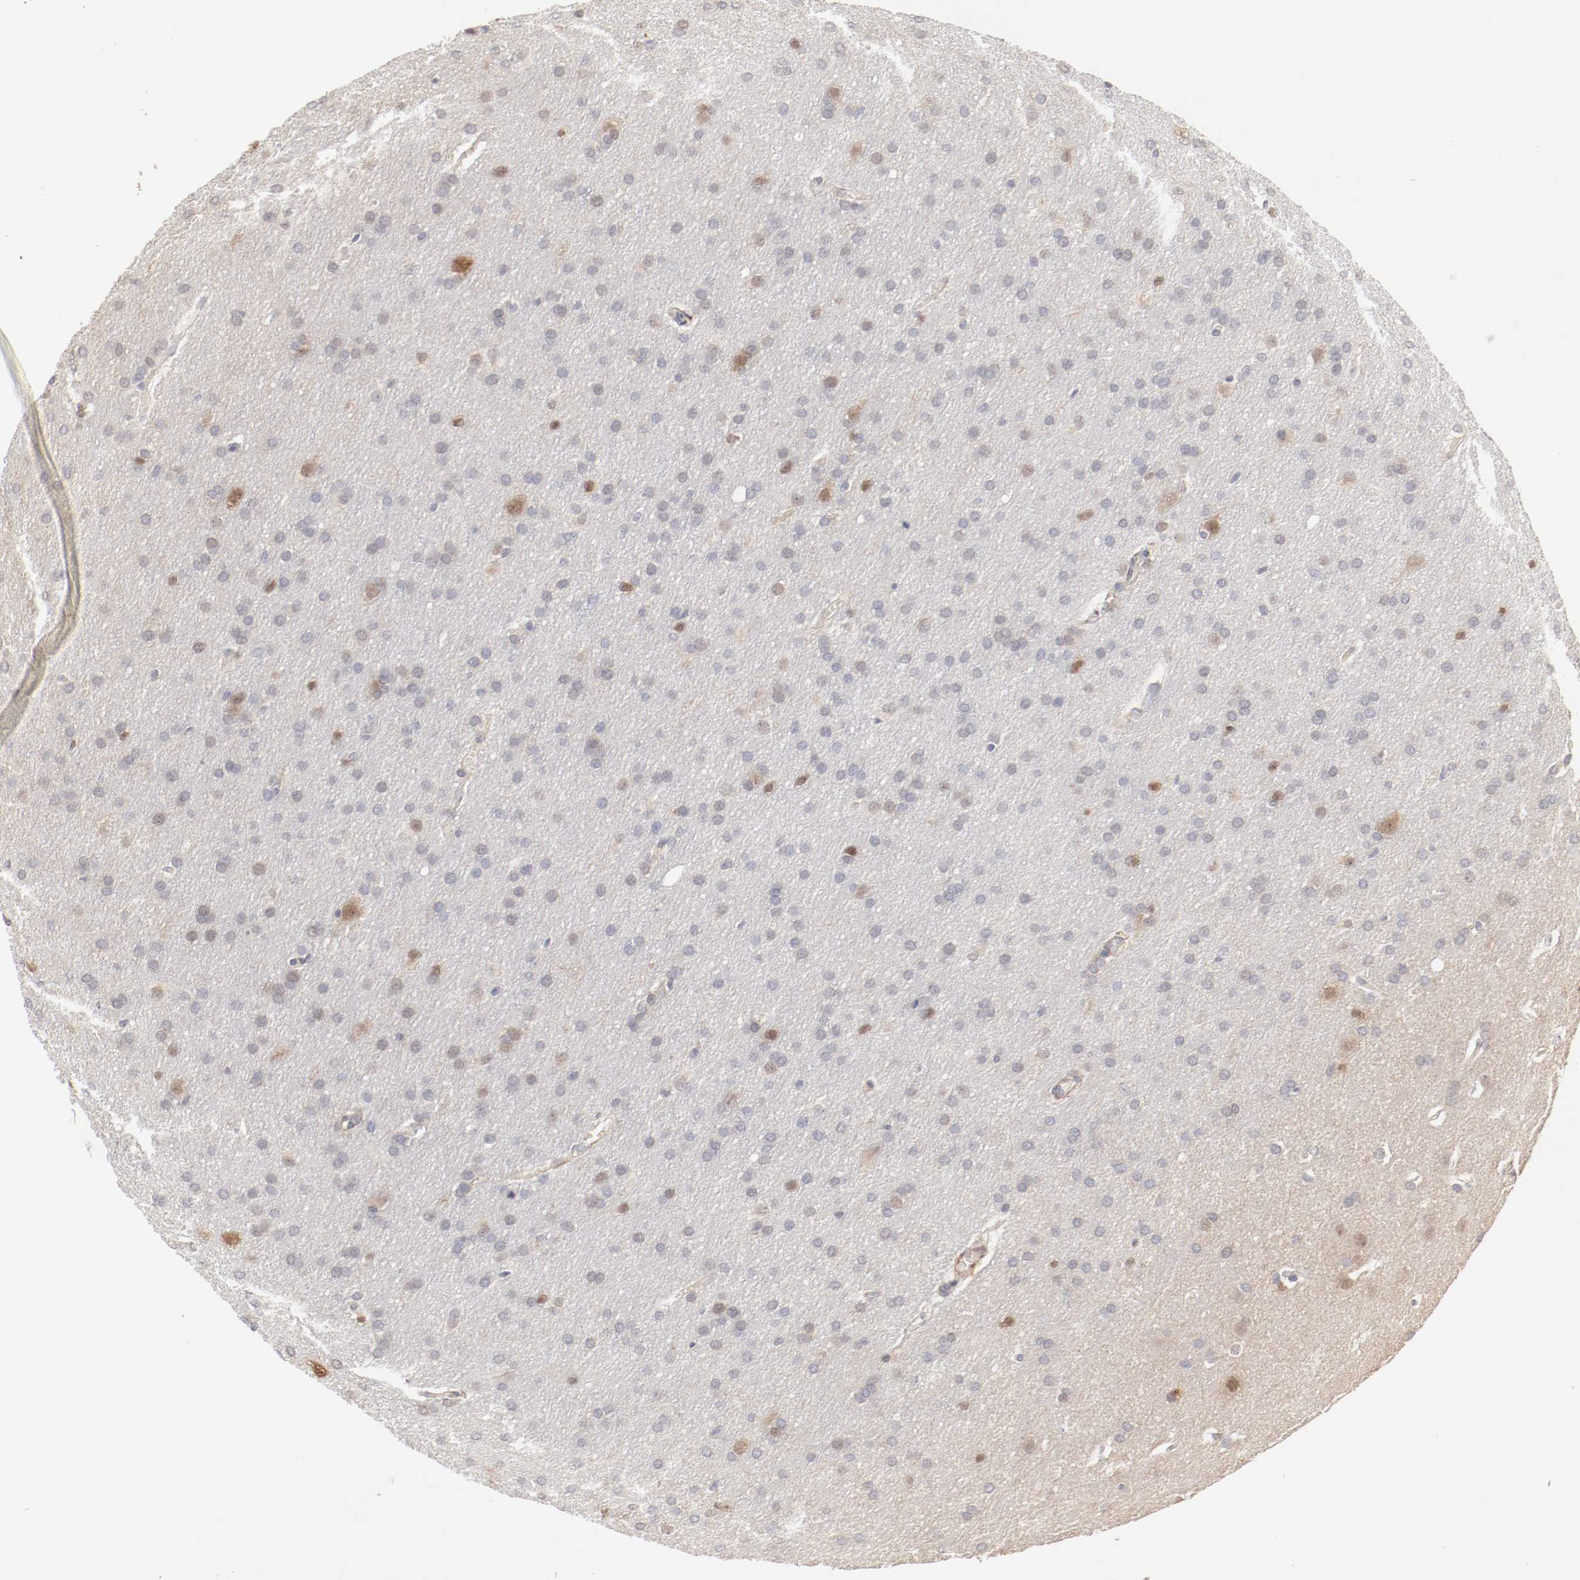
{"staining": {"intensity": "moderate", "quantity": "<25%", "location": "nuclear"}, "tissue": "glioma", "cell_type": "Tumor cells", "image_type": "cancer", "snomed": [{"axis": "morphology", "description": "Glioma, malignant, Low grade"}, {"axis": "topography", "description": "Brain"}], "caption": "A brown stain highlights moderate nuclear positivity of a protein in glioma tumor cells. Nuclei are stained in blue.", "gene": "MAGED4", "patient": {"sex": "female", "age": 32}}